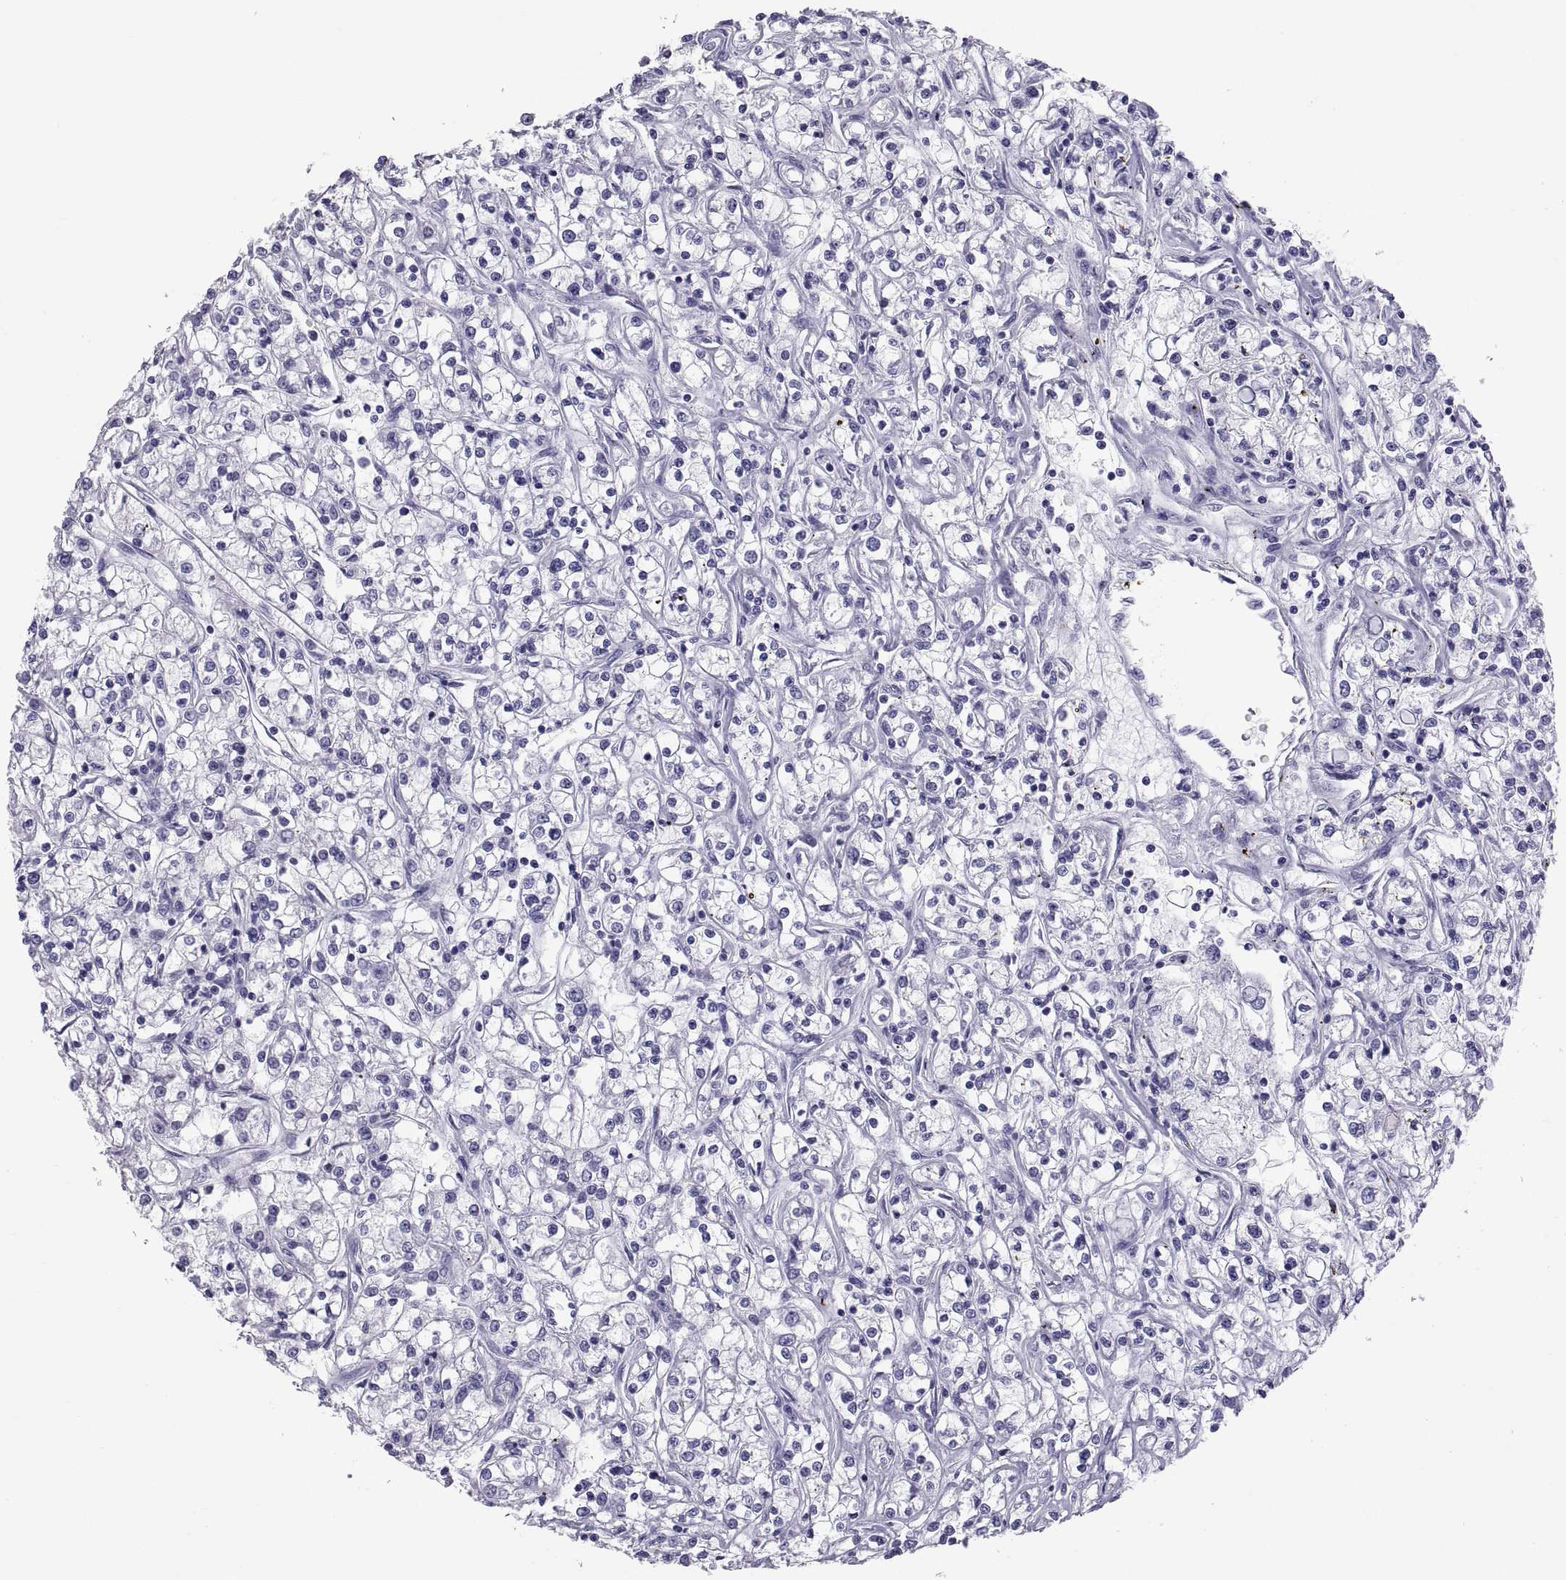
{"staining": {"intensity": "negative", "quantity": "none", "location": "none"}, "tissue": "renal cancer", "cell_type": "Tumor cells", "image_type": "cancer", "snomed": [{"axis": "morphology", "description": "Adenocarcinoma, NOS"}, {"axis": "topography", "description": "Kidney"}], "caption": "High power microscopy micrograph of an IHC photomicrograph of adenocarcinoma (renal), revealing no significant expression in tumor cells.", "gene": "RNASE12", "patient": {"sex": "female", "age": 59}}